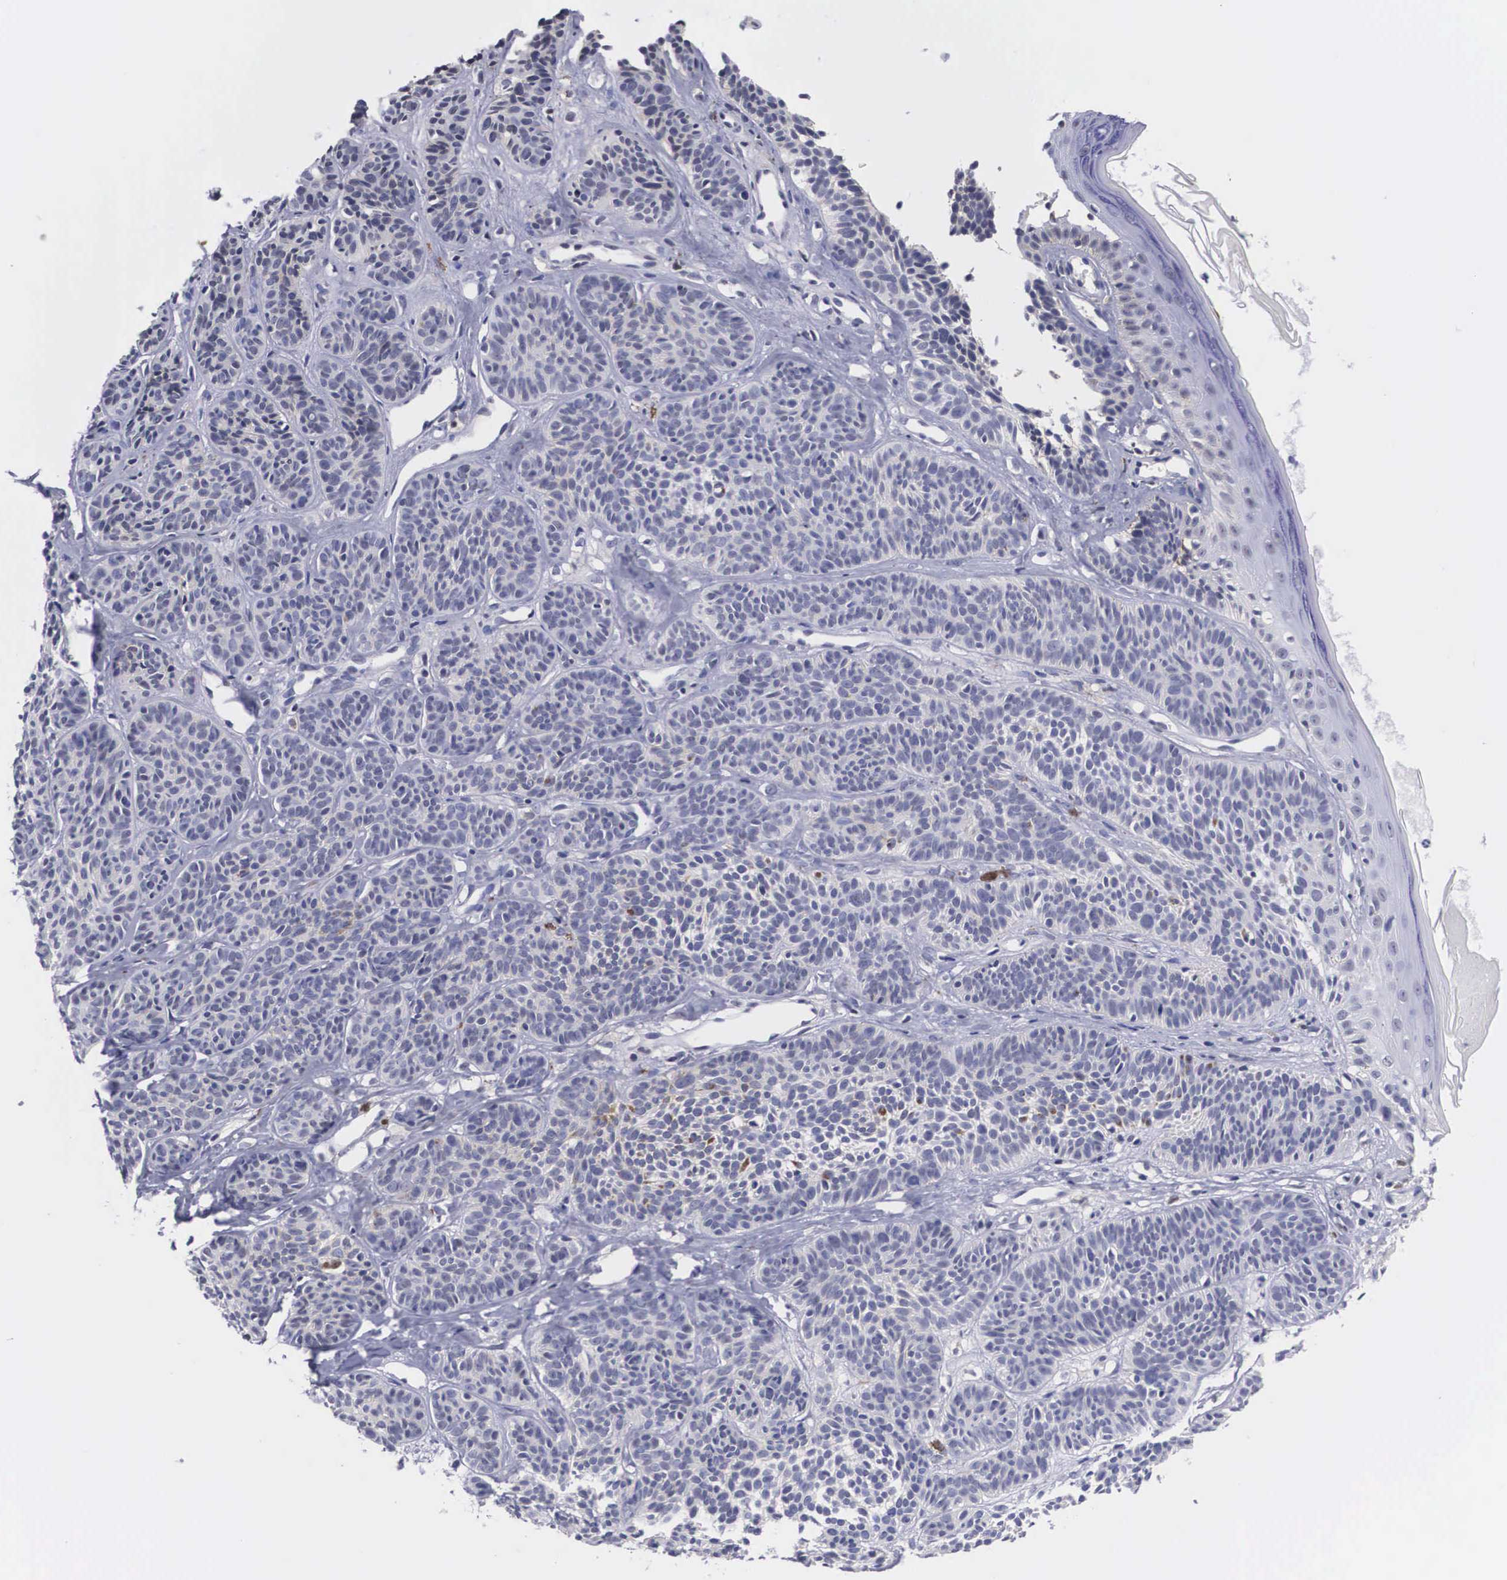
{"staining": {"intensity": "negative", "quantity": "none", "location": "none"}, "tissue": "skin cancer", "cell_type": "Tumor cells", "image_type": "cancer", "snomed": [{"axis": "morphology", "description": "Basal cell carcinoma"}, {"axis": "topography", "description": "Skin"}], "caption": "Immunohistochemical staining of human skin cancer (basal cell carcinoma) displays no significant expression in tumor cells.", "gene": "NR4A2", "patient": {"sex": "female", "age": 62}}